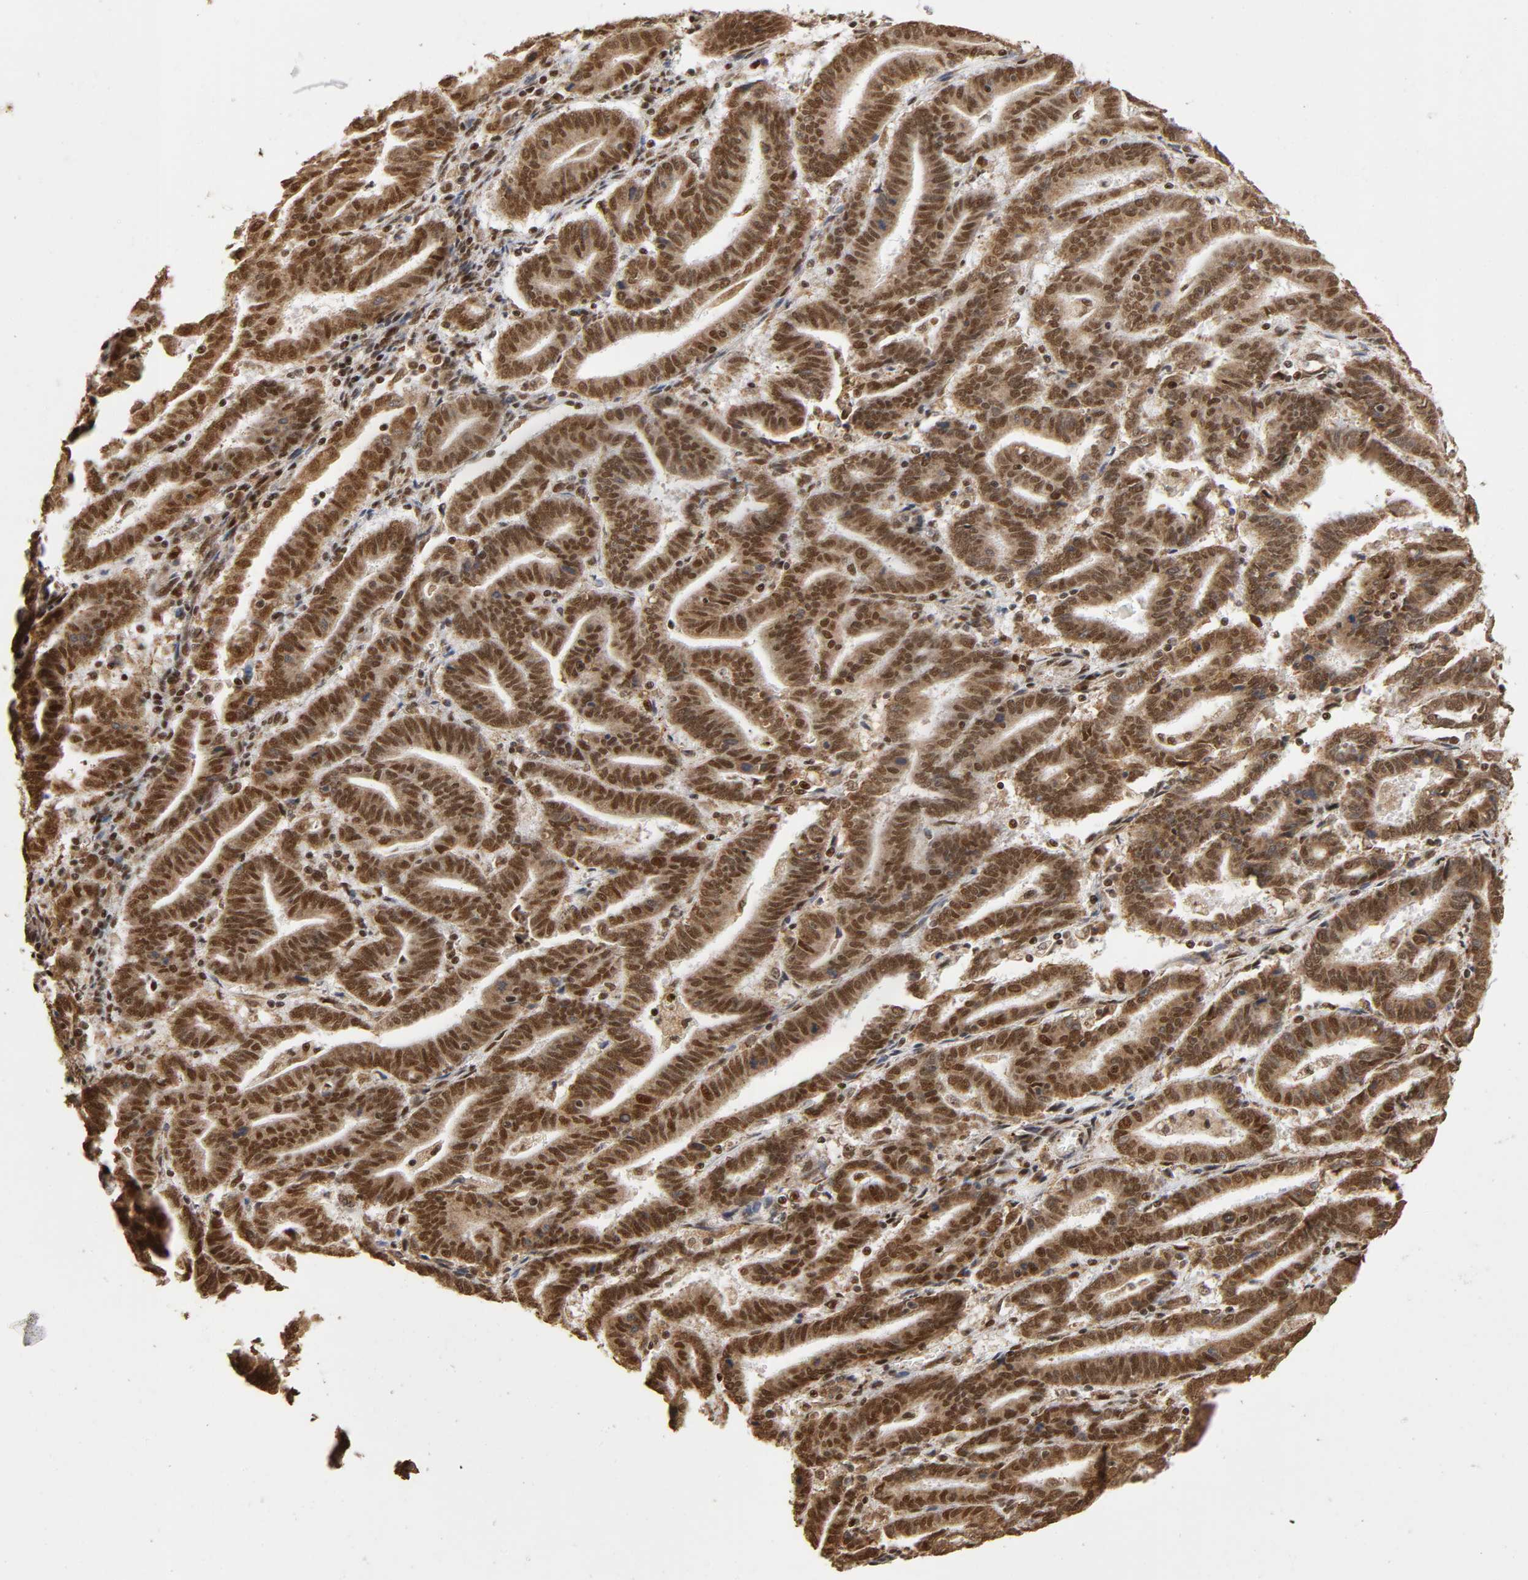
{"staining": {"intensity": "strong", "quantity": ">75%", "location": "cytoplasmic/membranous,nuclear"}, "tissue": "endometrial cancer", "cell_type": "Tumor cells", "image_type": "cancer", "snomed": [{"axis": "morphology", "description": "Adenocarcinoma, NOS"}, {"axis": "topography", "description": "Uterus"}], "caption": "The image exhibits immunohistochemical staining of endometrial adenocarcinoma. There is strong cytoplasmic/membranous and nuclear expression is appreciated in approximately >75% of tumor cells.", "gene": "RNF122", "patient": {"sex": "female", "age": 83}}